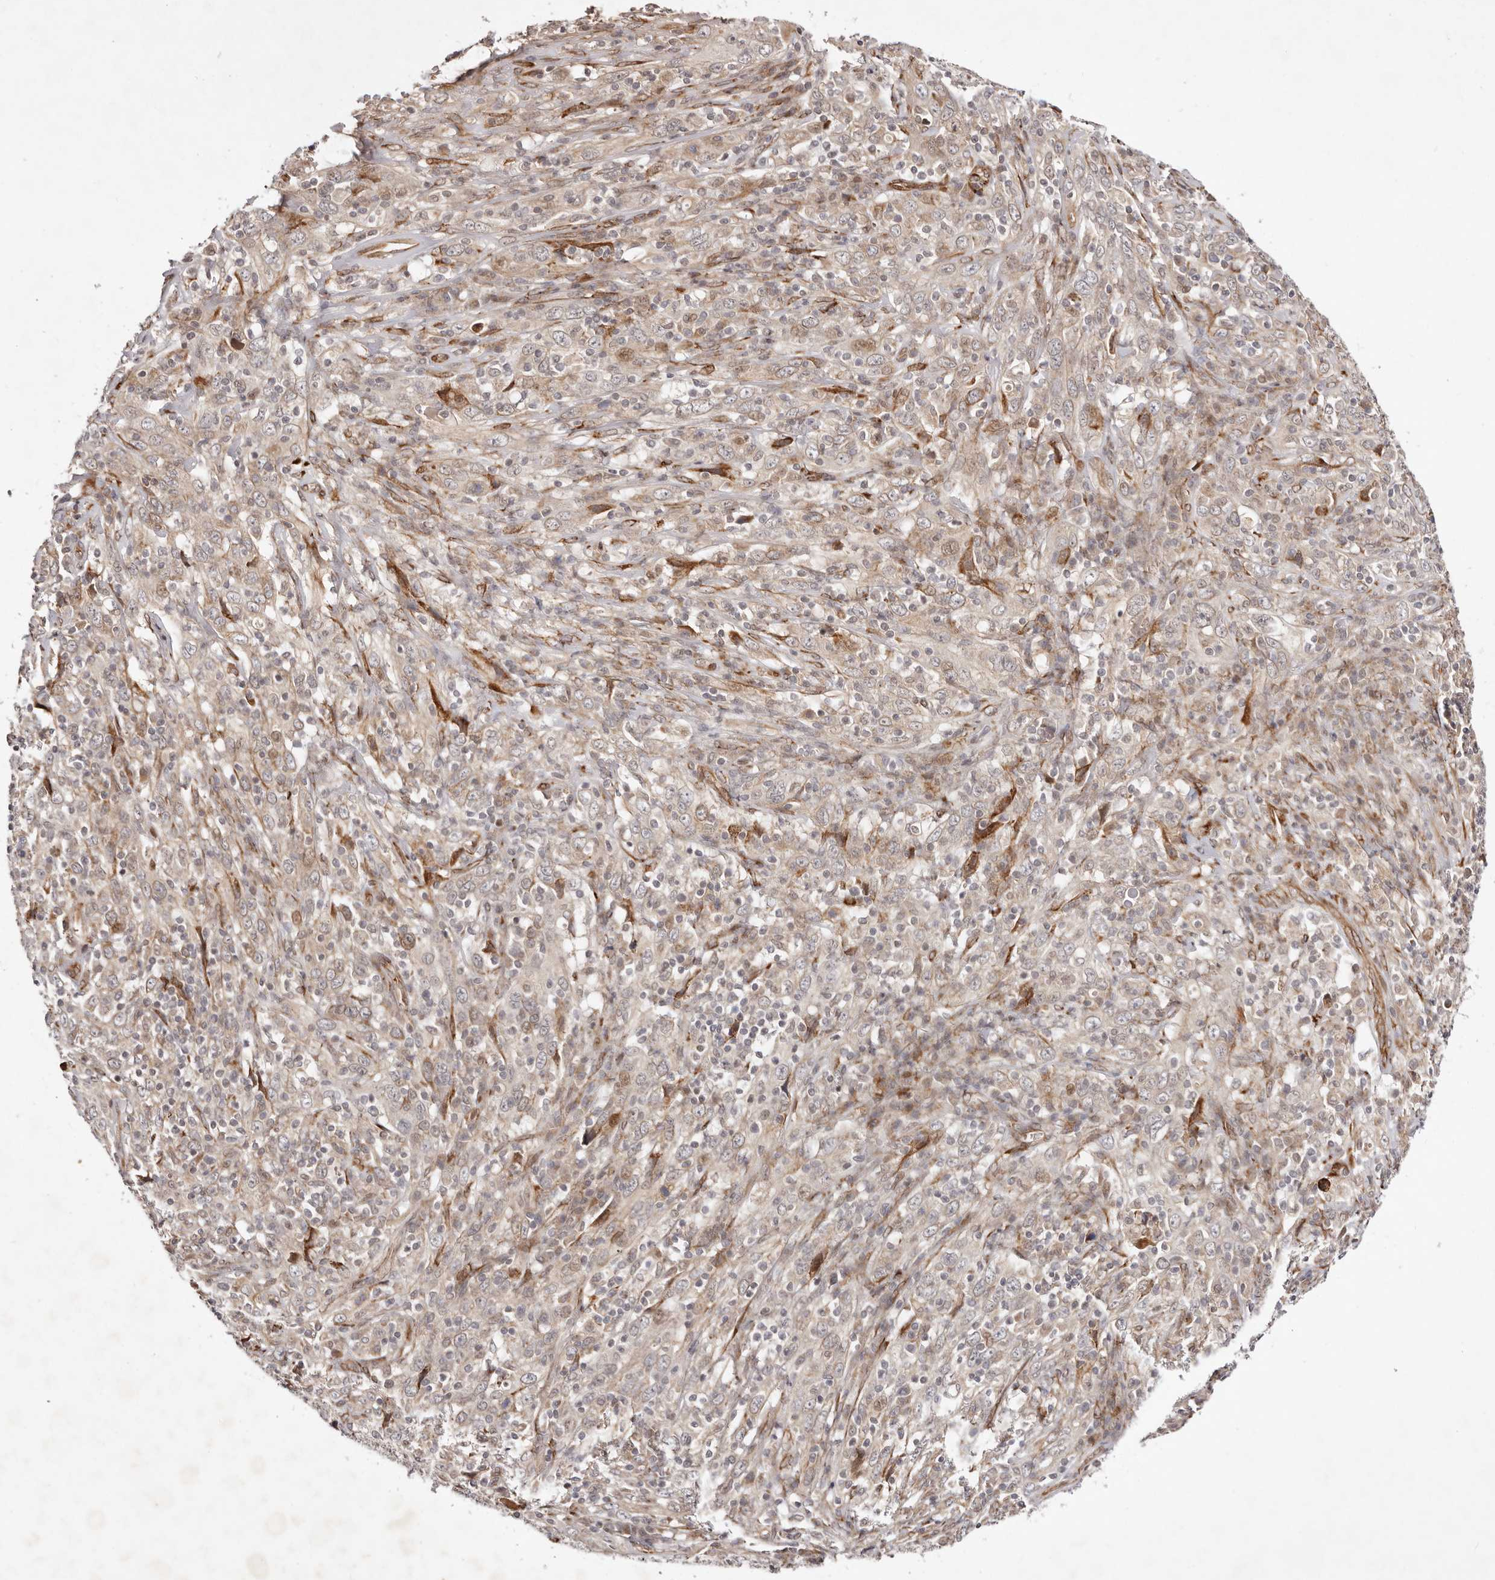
{"staining": {"intensity": "weak", "quantity": ">75%", "location": "cytoplasmic/membranous,nuclear"}, "tissue": "cervical cancer", "cell_type": "Tumor cells", "image_type": "cancer", "snomed": [{"axis": "morphology", "description": "Squamous cell carcinoma, NOS"}, {"axis": "topography", "description": "Cervix"}], "caption": "Immunohistochemical staining of cervical squamous cell carcinoma shows low levels of weak cytoplasmic/membranous and nuclear protein positivity in about >75% of tumor cells.", "gene": "BCL2L15", "patient": {"sex": "female", "age": 46}}